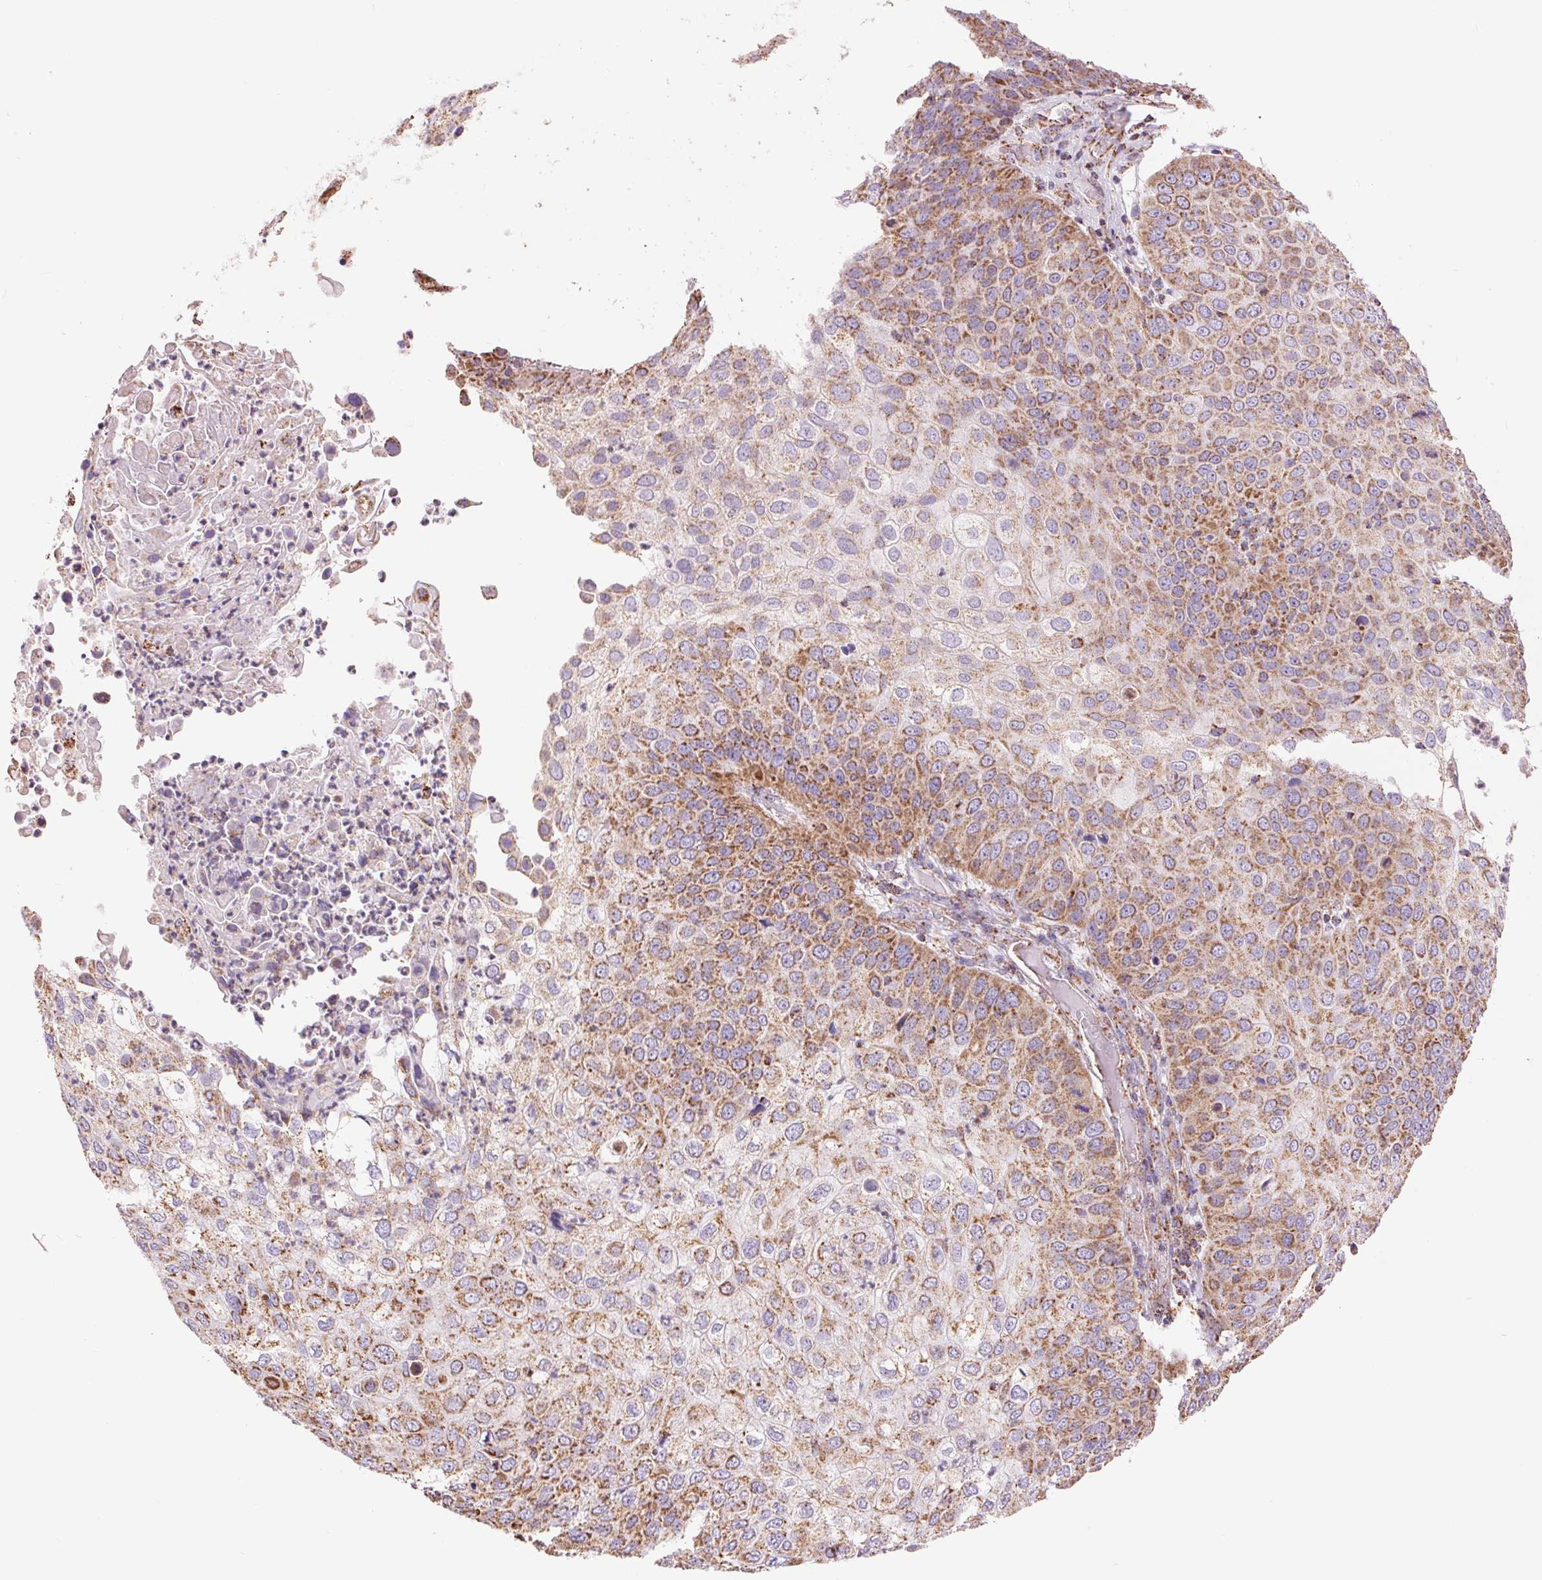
{"staining": {"intensity": "moderate", "quantity": ">75%", "location": "cytoplasmic/membranous"}, "tissue": "skin cancer", "cell_type": "Tumor cells", "image_type": "cancer", "snomed": [{"axis": "morphology", "description": "Squamous cell carcinoma, NOS"}, {"axis": "topography", "description": "Skin"}], "caption": "This is an image of immunohistochemistry staining of skin cancer, which shows moderate staining in the cytoplasmic/membranous of tumor cells.", "gene": "ATP5PB", "patient": {"sex": "male", "age": 87}}